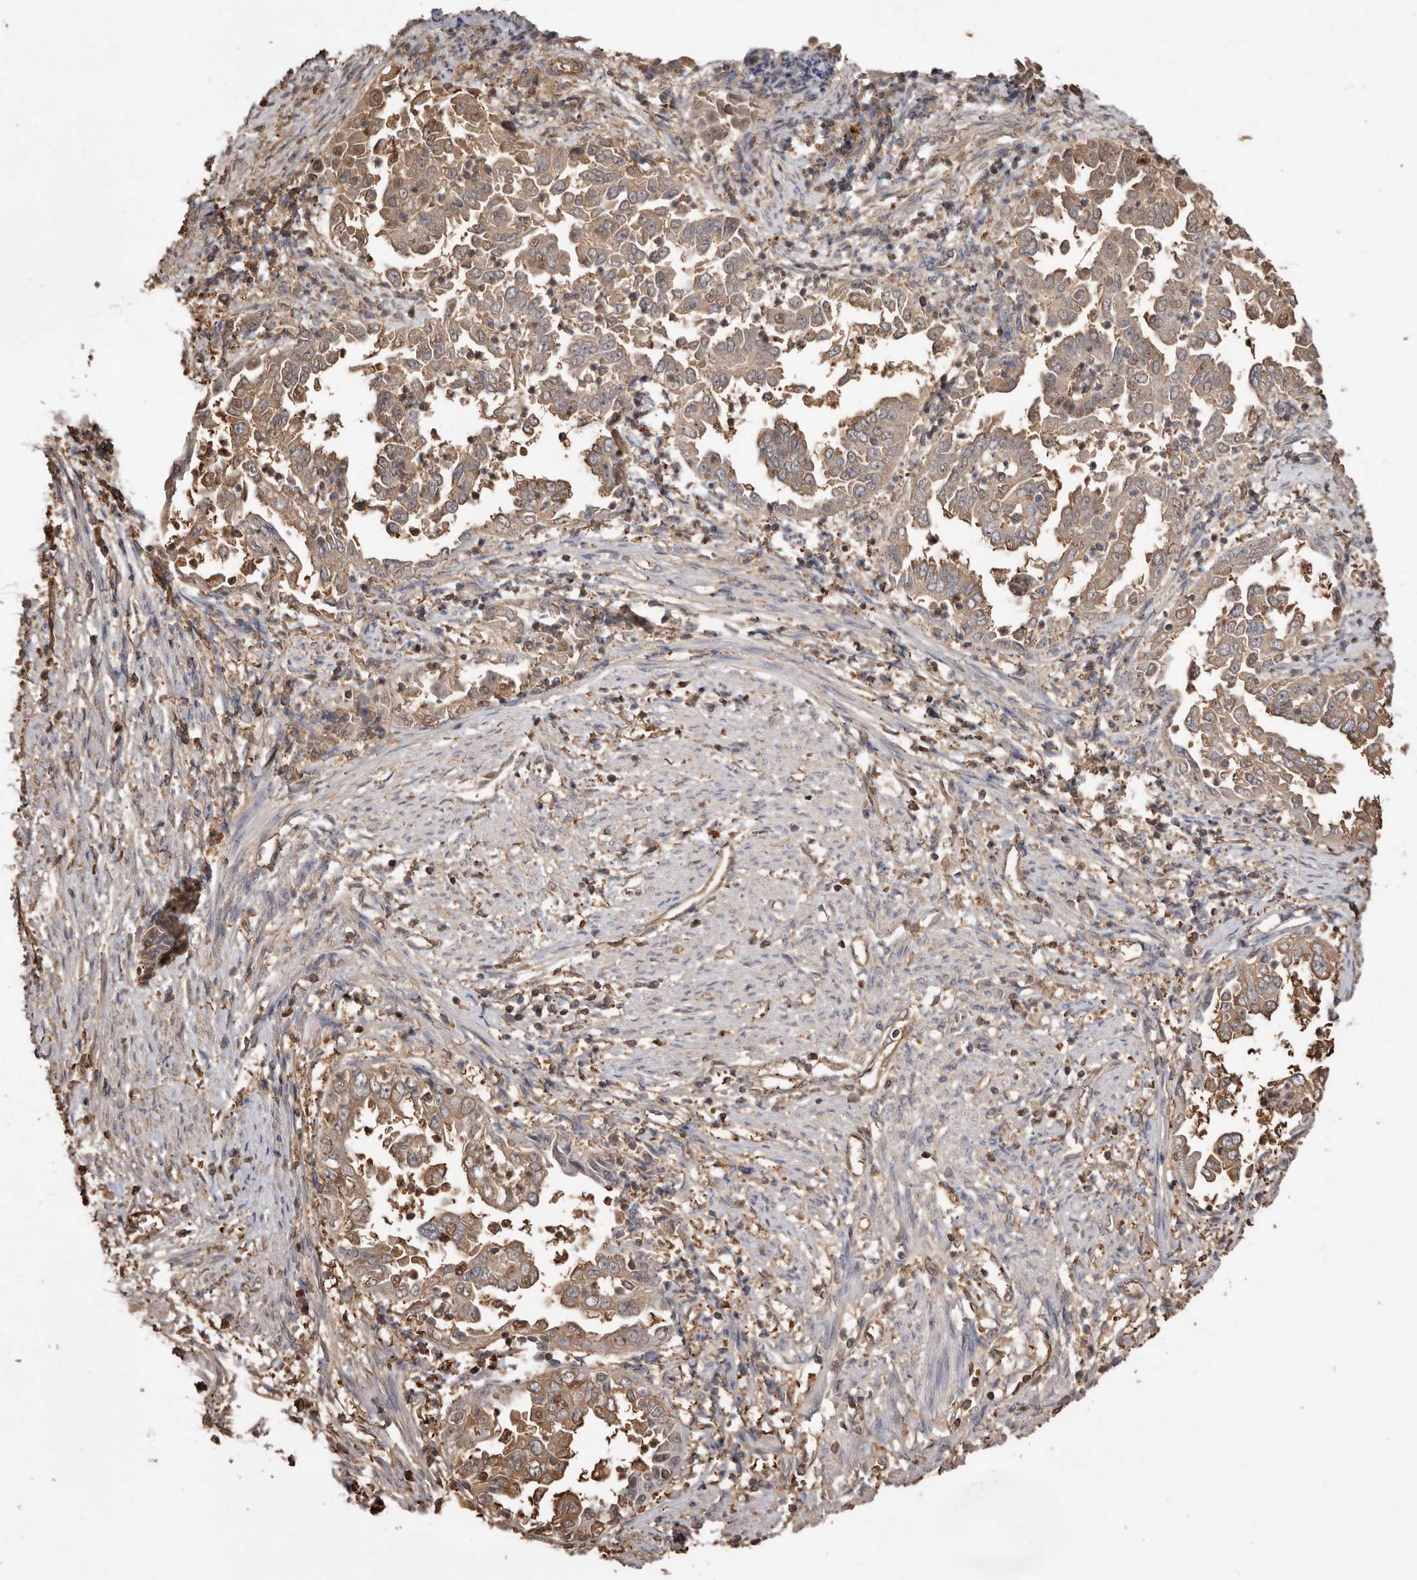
{"staining": {"intensity": "moderate", "quantity": ">75%", "location": "cytoplasmic/membranous"}, "tissue": "endometrial cancer", "cell_type": "Tumor cells", "image_type": "cancer", "snomed": [{"axis": "morphology", "description": "Adenocarcinoma, NOS"}, {"axis": "topography", "description": "Endometrium"}], "caption": "Immunohistochemical staining of adenocarcinoma (endometrial) demonstrates moderate cytoplasmic/membranous protein expression in about >75% of tumor cells.", "gene": "PKM", "patient": {"sex": "female", "age": 85}}